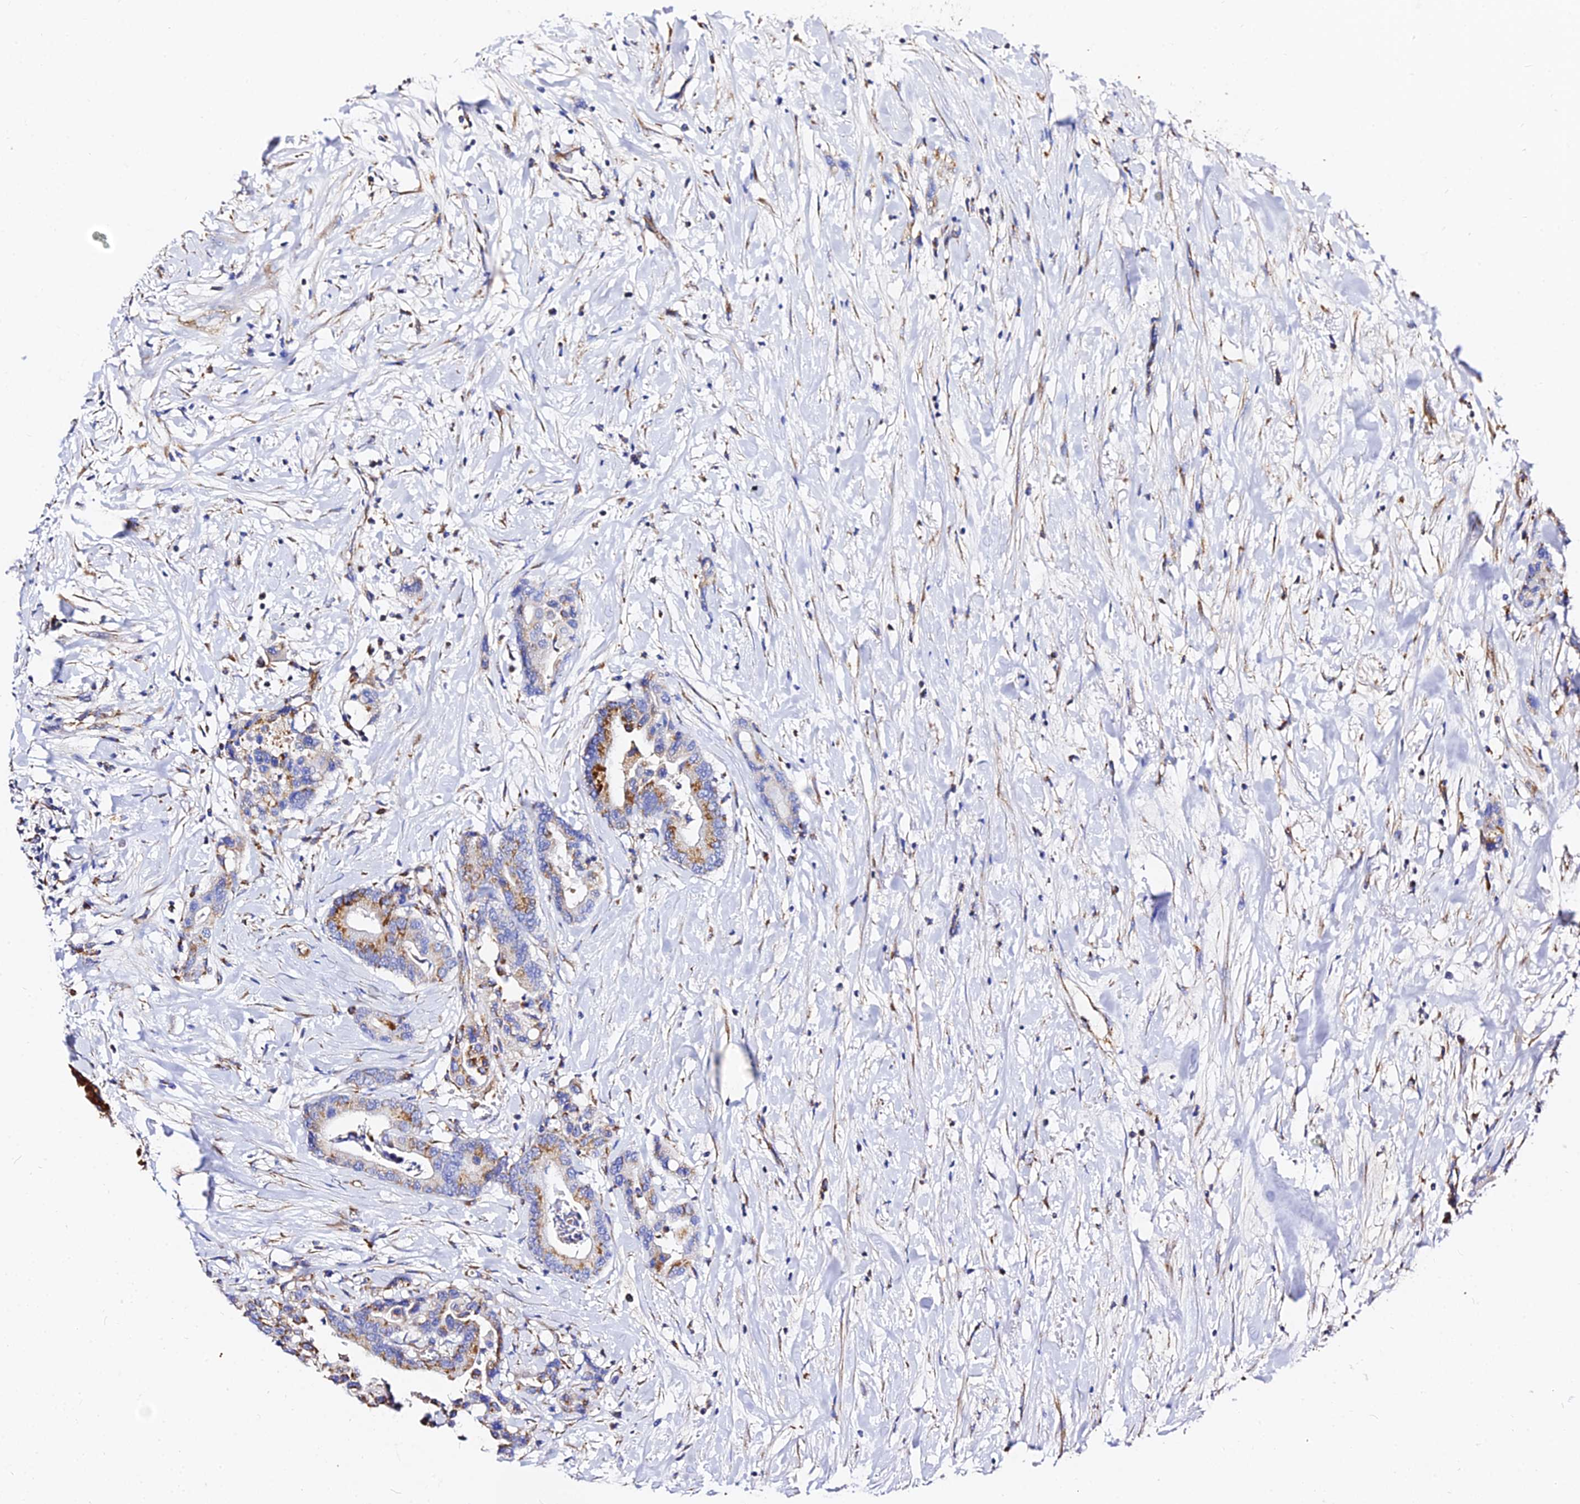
{"staining": {"intensity": "moderate", "quantity": ">75%", "location": "cytoplasmic/membranous"}, "tissue": "colorectal cancer", "cell_type": "Tumor cells", "image_type": "cancer", "snomed": [{"axis": "morphology", "description": "Normal tissue, NOS"}, {"axis": "morphology", "description": "Adenocarcinoma, NOS"}, {"axis": "topography", "description": "Colon"}], "caption": "A high-resolution micrograph shows immunohistochemistry staining of colorectal cancer, which exhibits moderate cytoplasmic/membranous positivity in approximately >75% of tumor cells.", "gene": "ZNF573", "patient": {"sex": "male", "age": 82}}